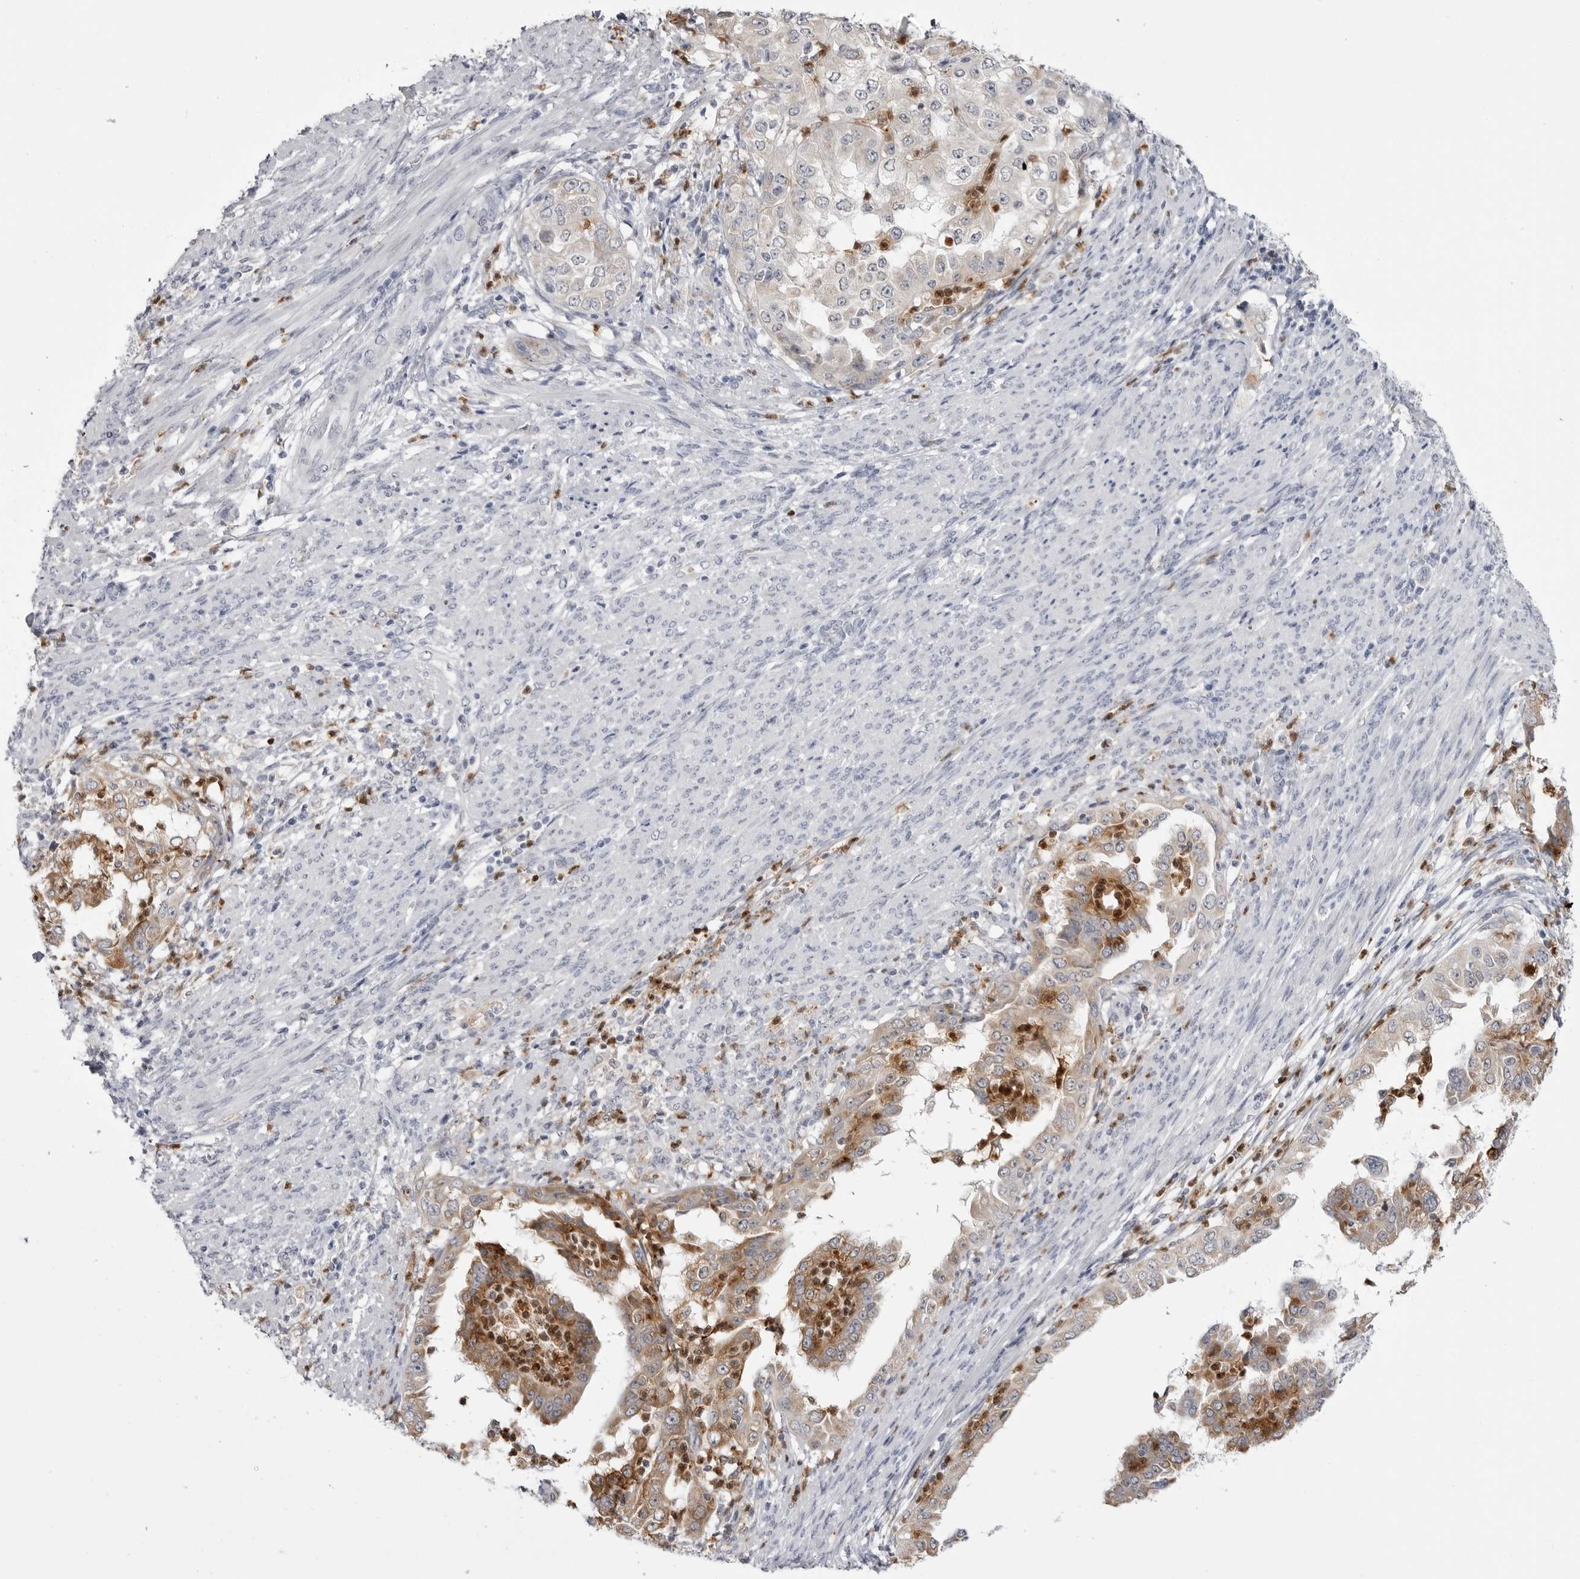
{"staining": {"intensity": "moderate", "quantity": ">75%", "location": "cytoplasmic/membranous"}, "tissue": "endometrial cancer", "cell_type": "Tumor cells", "image_type": "cancer", "snomed": [{"axis": "morphology", "description": "Adenocarcinoma, NOS"}, {"axis": "topography", "description": "Endometrium"}], "caption": "Endometrial cancer stained with a protein marker demonstrates moderate staining in tumor cells.", "gene": "STAP2", "patient": {"sex": "female", "age": 85}}